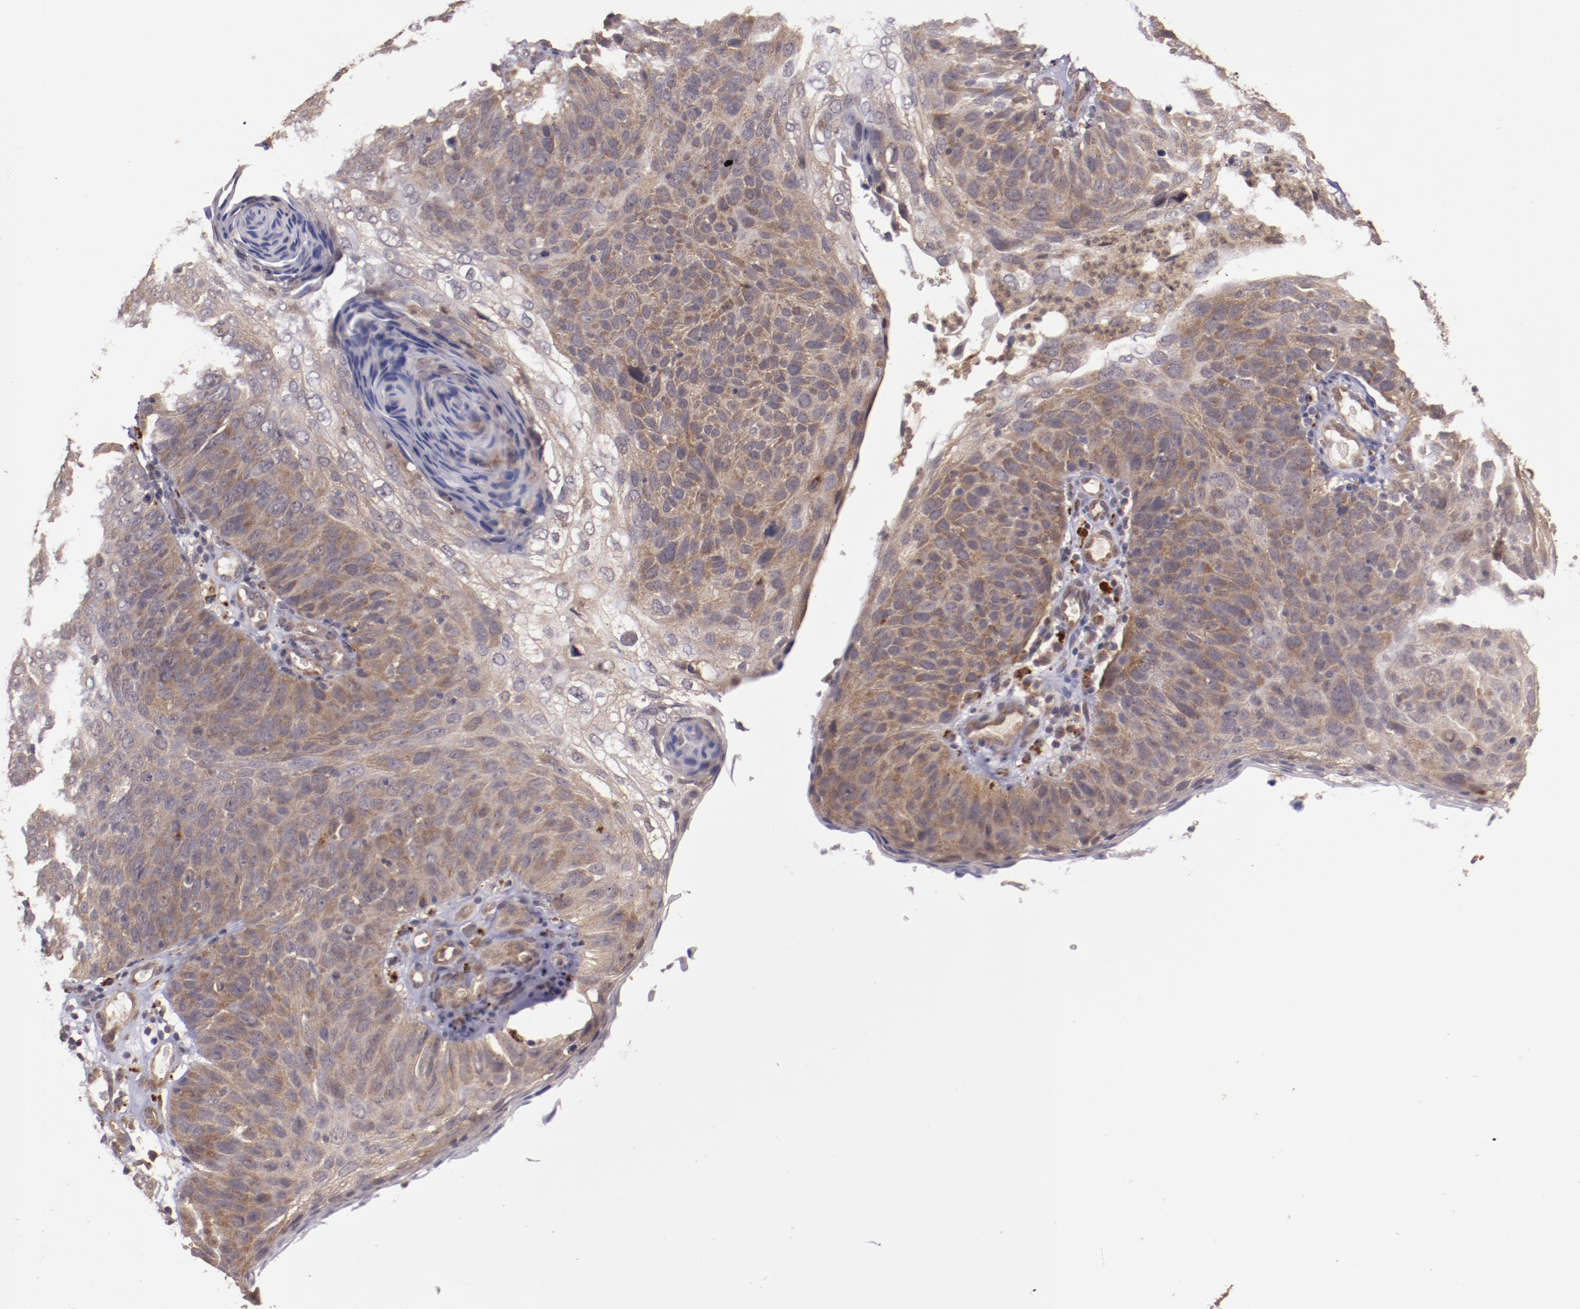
{"staining": {"intensity": "weak", "quantity": ">75%", "location": "cytoplasmic/membranous"}, "tissue": "skin cancer", "cell_type": "Tumor cells", "image_type": "cancer", "snomed": [{"axis": "morphology", "description": "Squamous cell carcinoma, NOS"}, {"axis": "topography", "description": "Skin"}], "caption": "This is an image of immunohistochemistry staining of skin squamous cell carcinoma, which shows weak positivity in the cytoplasmic/membranous of tumor cells.", "gene": "FTSJ1", "patient": {"sex": "male", "age": 87}}